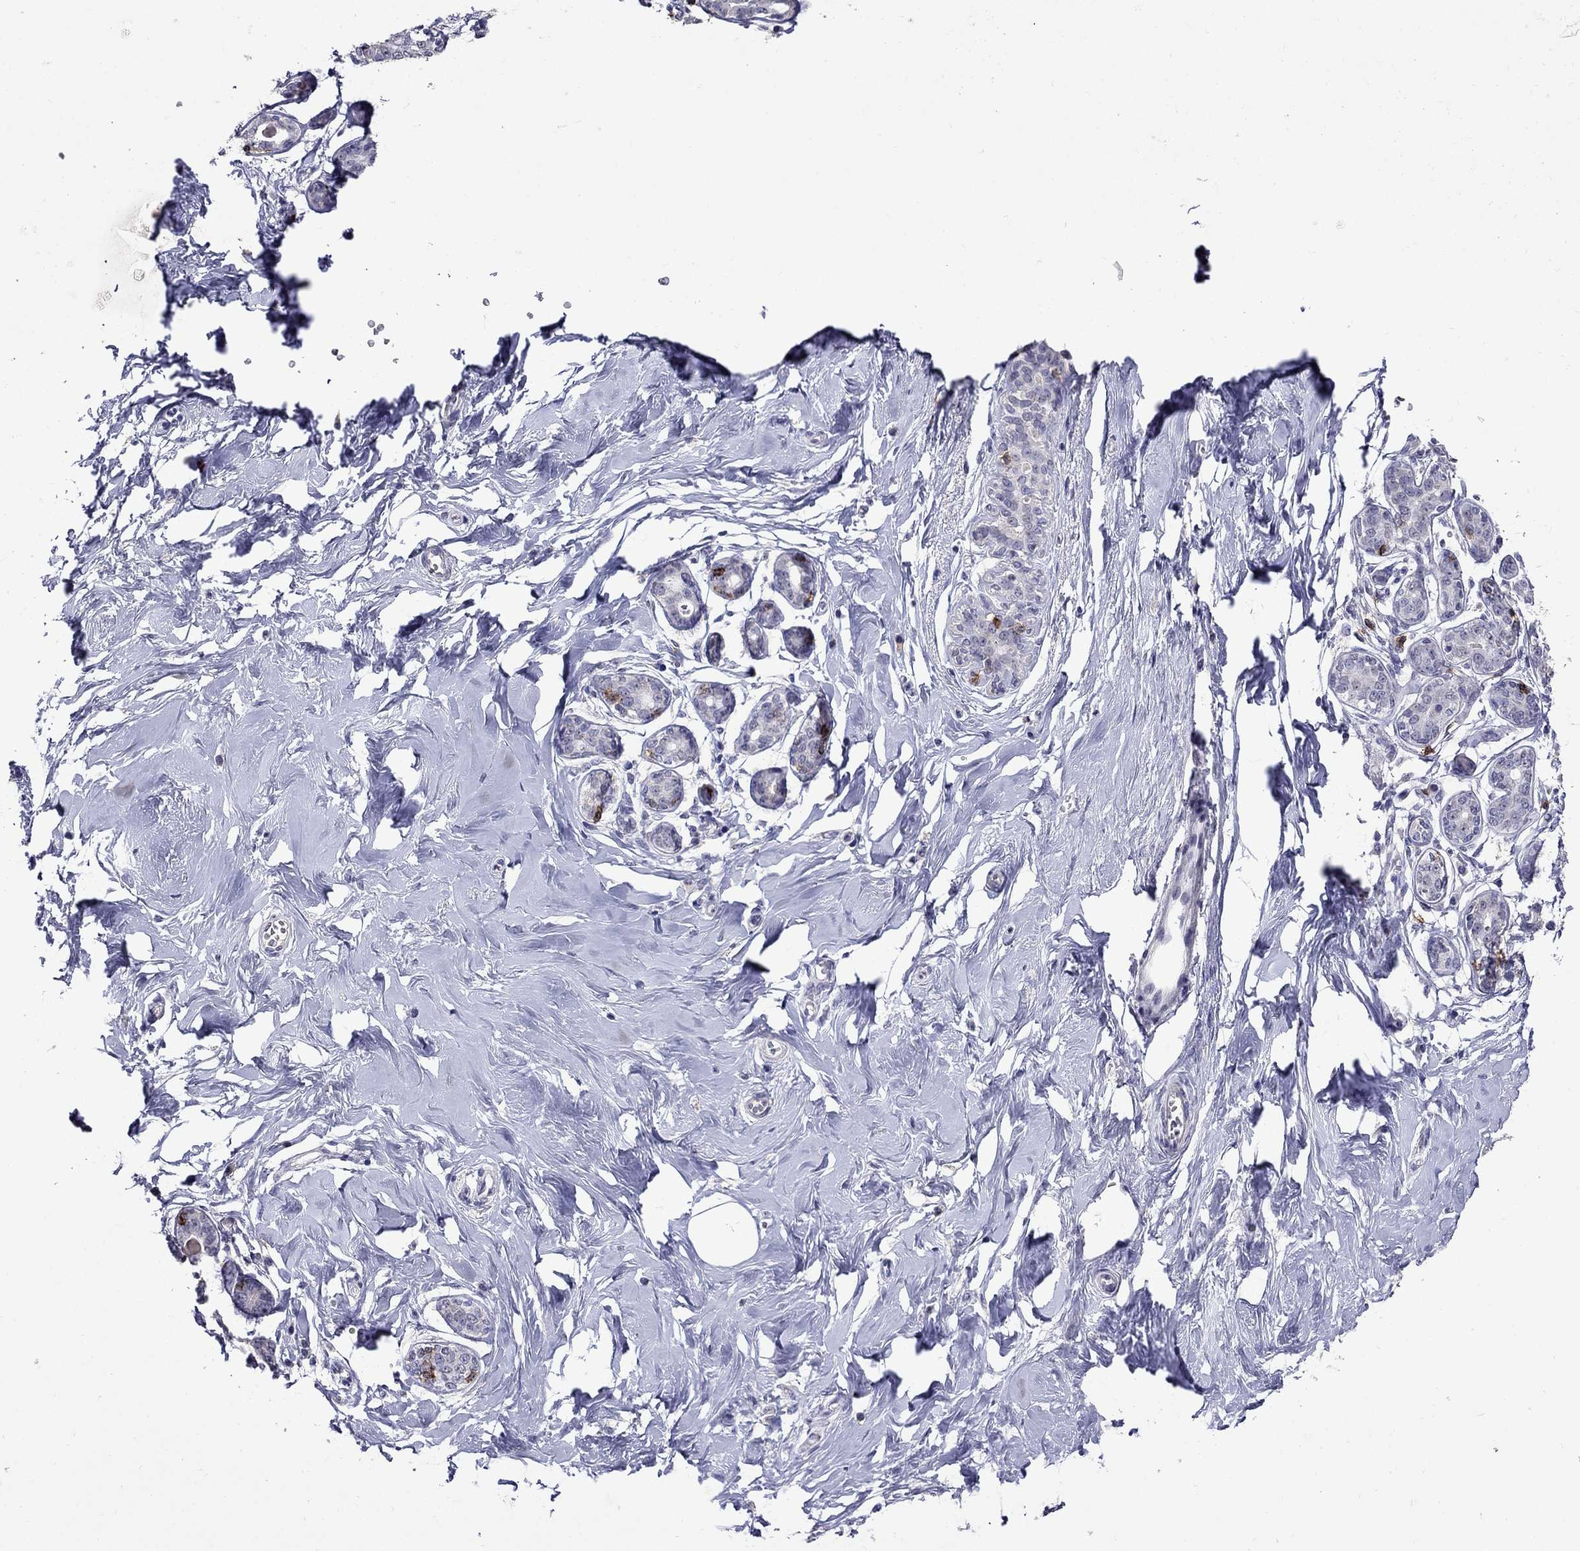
{"staining": {"intensity": "negative", "quantity": "none", "location": "none"}, "tissue": "breast", "cell_type": "Adipocytes", "image_type": "normal", "snomed": [{"axis": "morphology", "description": "Normal tissue, NOS"}, {"axis": "topography", "description": "Skin"}, {"axis": "topography", "description": "Breast"}], "caption": "This is a histopathology image of IHC staining of normal breast, which shows no staining in adipocytes. The staining is performed using DAB (3,3'-diaminobenzidine) brown chromogen with nuclei counter-stained in using hematoxylin.", "gene": "CD8B", "patient": {"sex": "female", "age": 43}}